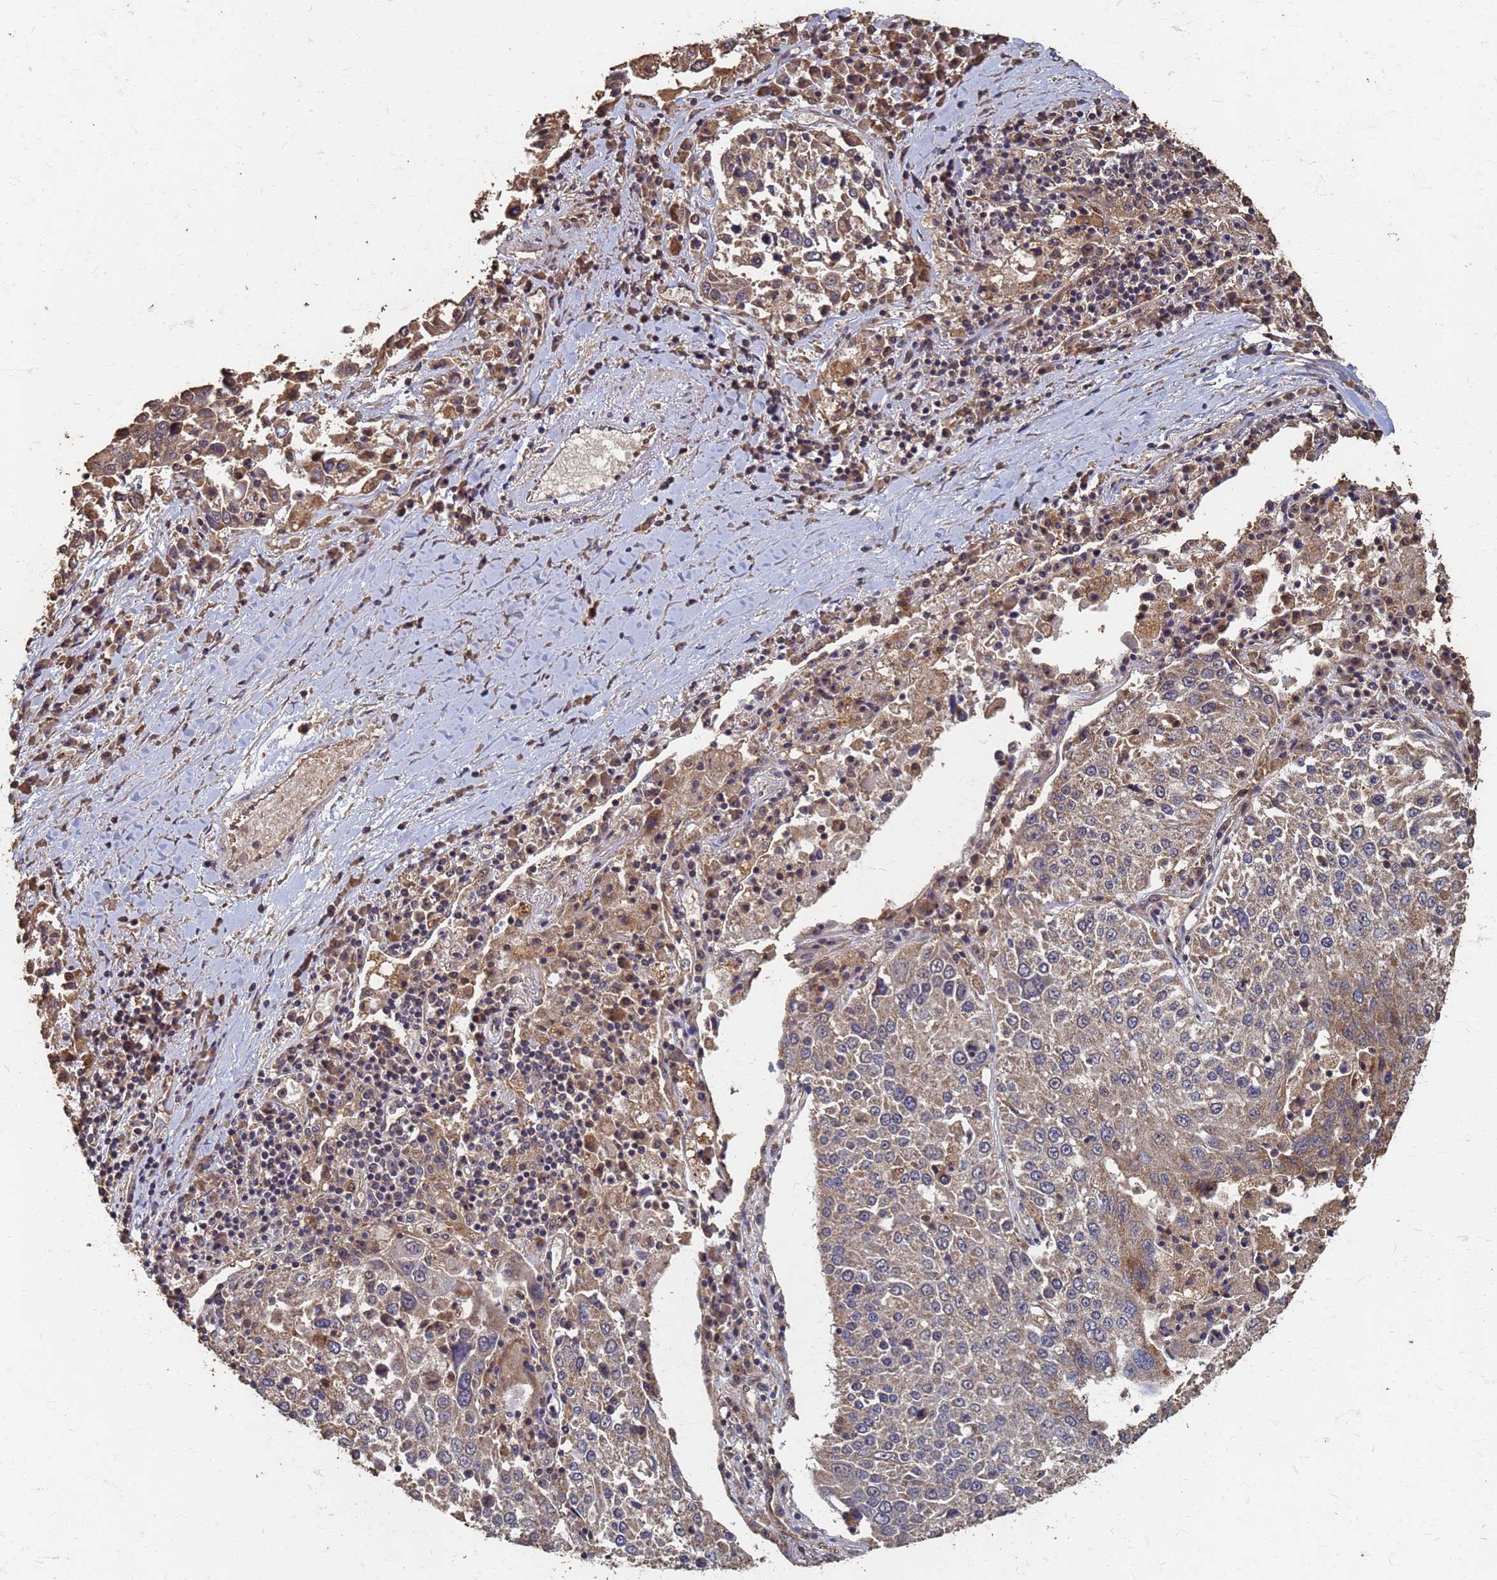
{"staining": {"intensity": "moderate", "quantity": ">75%", "location": "cytoplasmic/membranous"}, "tissue": "lung cancer", "cell_type": "Tumor cells", "image_type": "cancer", "snomed": [{"axis": "morphology", "description": "Squamous cell carcinoma, NOS"}, {"axis": "topography", "description": "Lung"}], "caption": "Protein staining by immunohistochemistry exhibits moderate cytoplasmic/membranous staining in about >75% of tumor cells in lung cancer (squamous cell carcinoma). (Stains: DAB in brown, nuclei in blue, Microscopy: brightfield microscopy at high magnification).", "gene": "DPH5", "patient": {"sex": "male", "age": 65}}